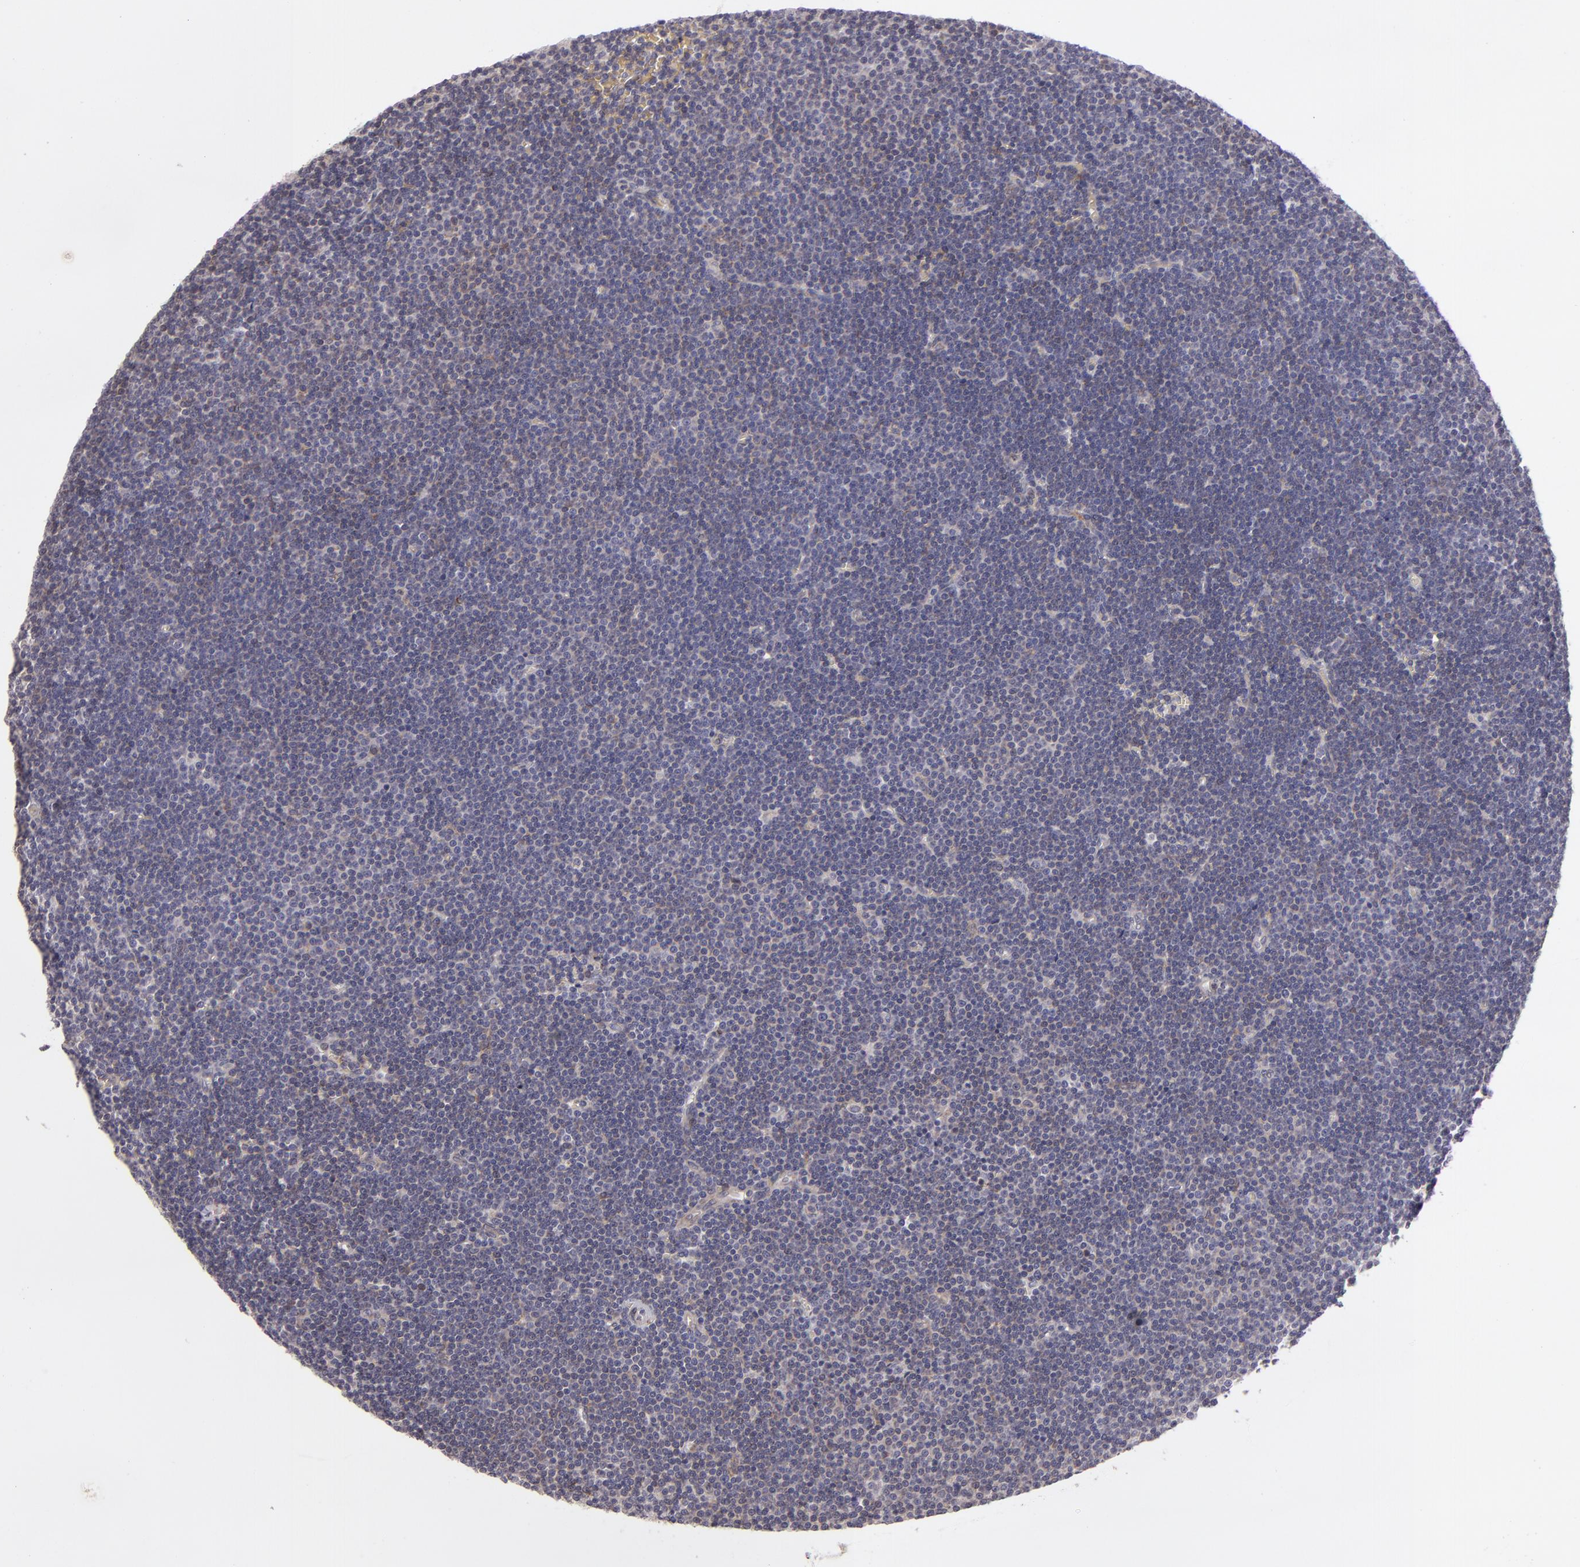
{"staining": {"intensity": "negative", "quantity": "none", "location": "none"}, "tissue": "lymphoma", "cell_type": "Tumor cells", "image_type": "cancer", "snomed": [{"axis": "morphology", "description": "Malignant lymphoma, non-Hodgkin's type, Low grade"}, {"axis": "topography", "description": "Lymph node"}], "caption": "High power microscopy image of an immunohistochemistry (IHC) image of malignant lymphoma, non-Hodgkin's type (low-grade), revealing no significant positivity in tumor cells.", "gene": "CFB", "patient": {"sex": "female", "age": 73}}